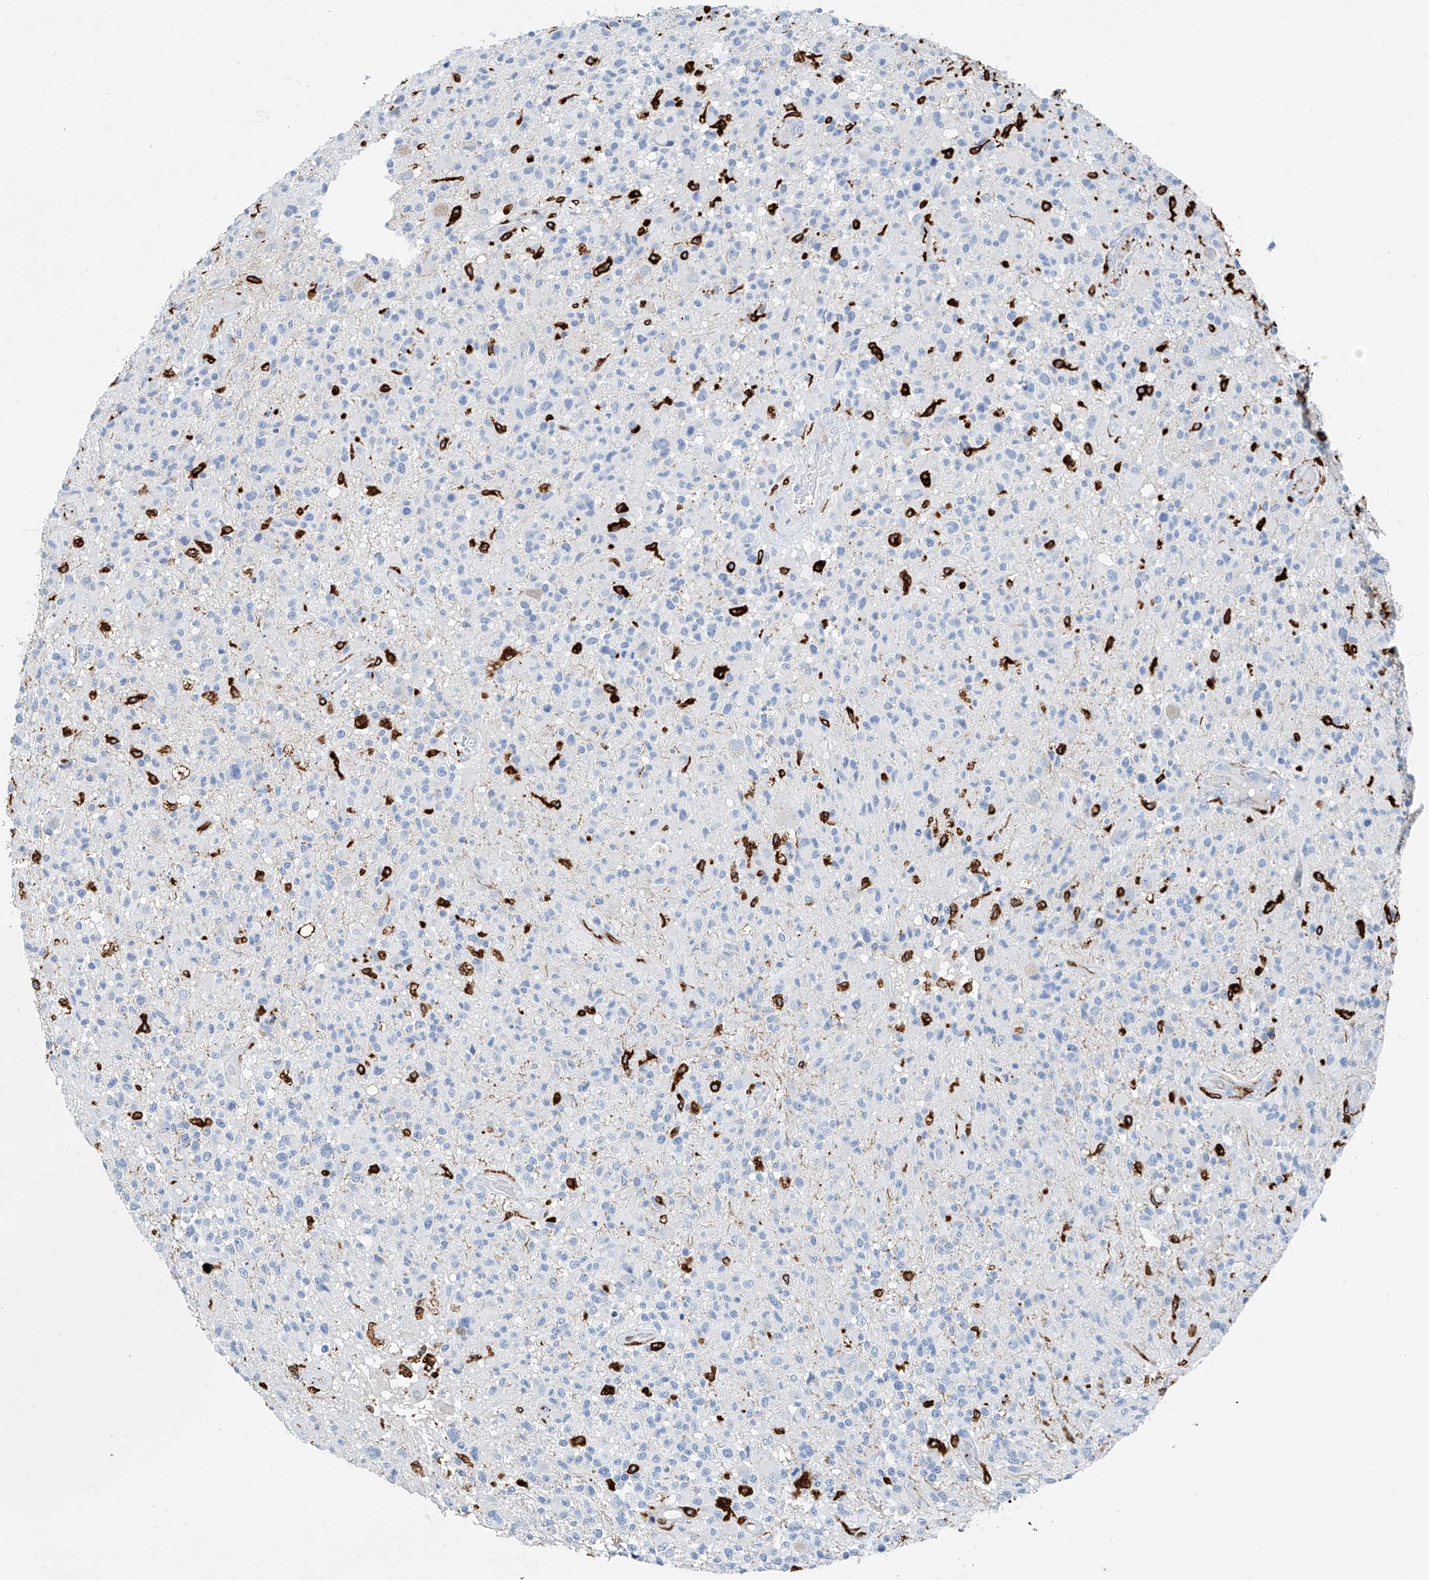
{"staining": {"intensity": "negative", "quantity": "none", "location": "none"}, "tissue": "glioma", "cell_type": "Tumor cells", "image_type": "cancer", "snomed": [{"axis": "morphology", "description": "Glioma, malignant, High grade"}, {"axis": "morphology", "description": "Glioblastoma, NOS"}, {"axis": "topography", "description": "Brain"}], "caption": "Image shows no significant protein expression in tumor cells of glioblastoma.", "gene": "TBXAS1", "patient": {"sex": "male", "age": 60}}